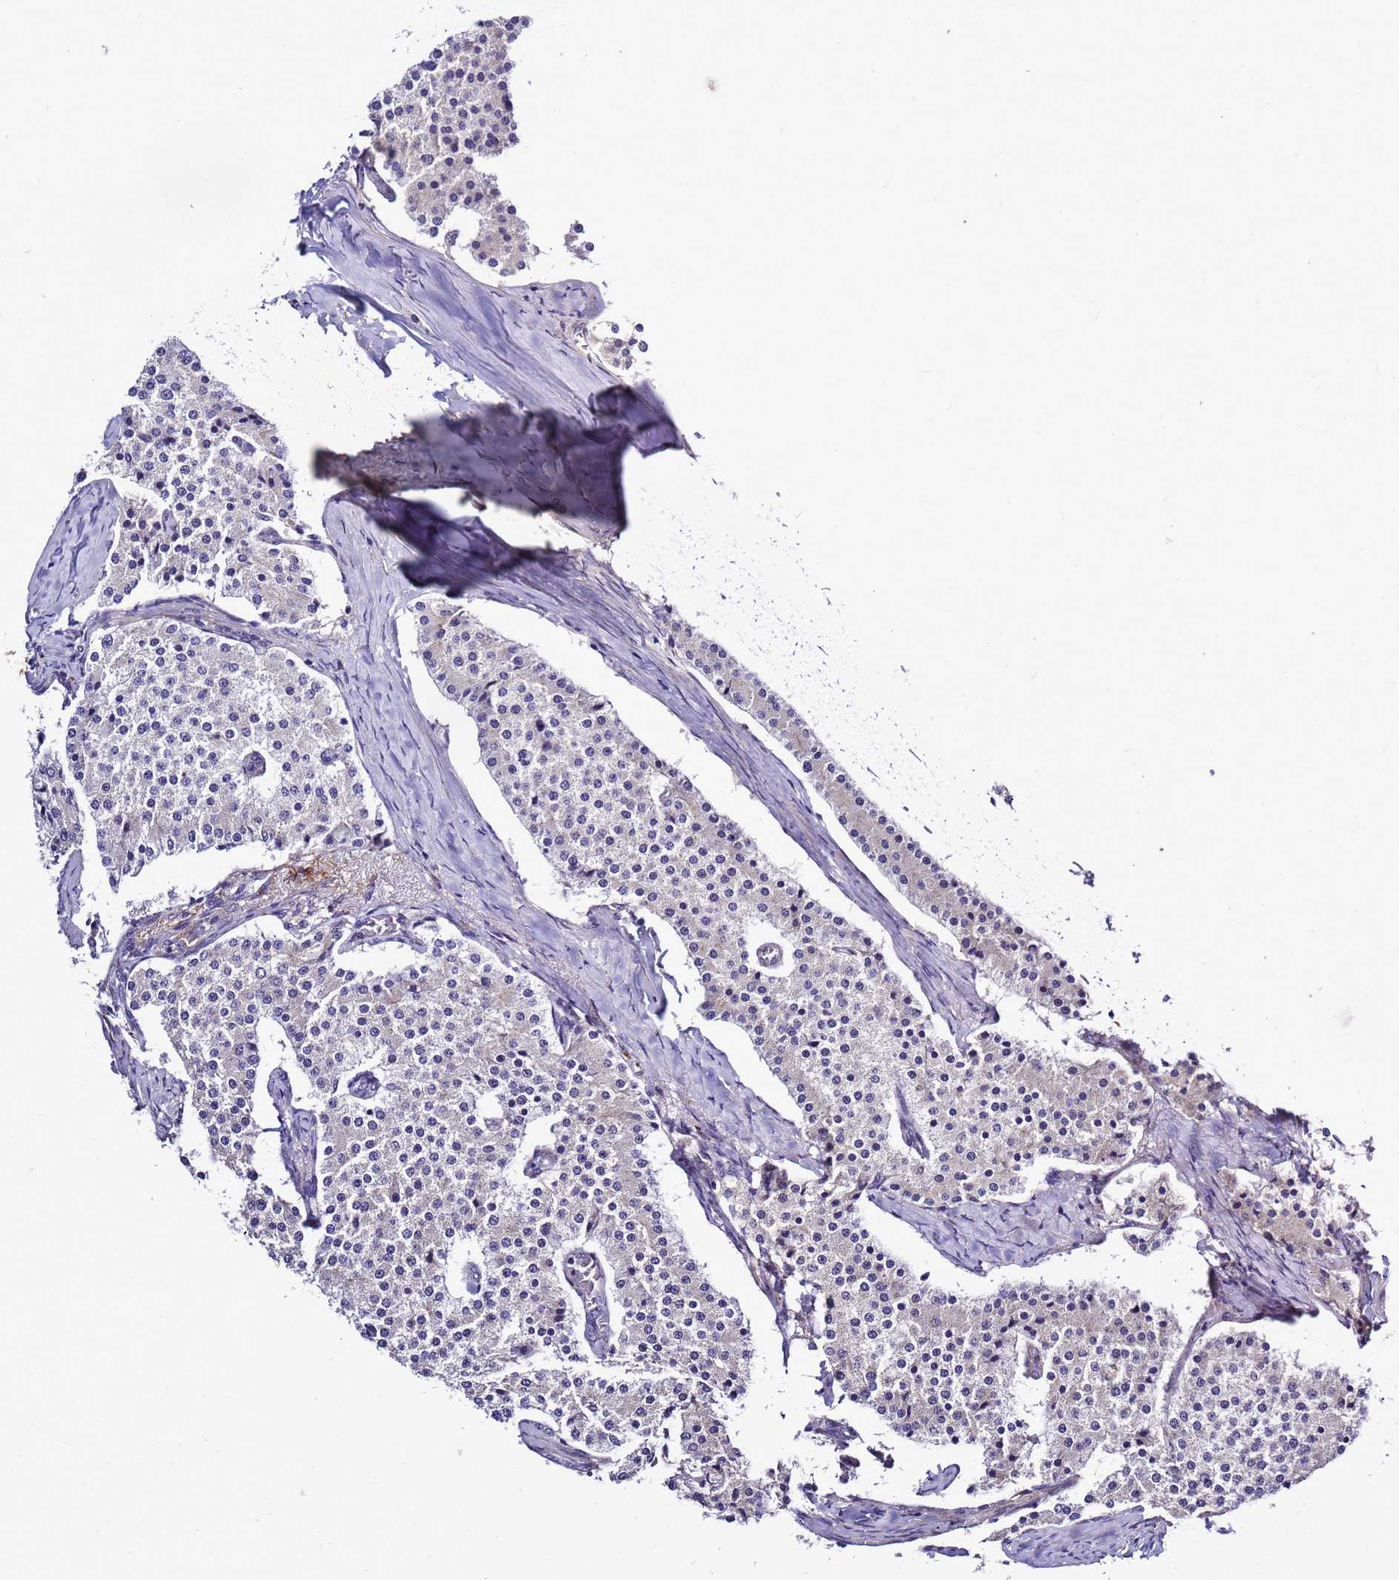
{"staining": {"intensity": "negative", "quantity": "none", "location": "none"}, "tissue": "carcinoid", "cell_type": "Tumor cells", "image_type": "cancer", "snomed": [{"axis": "morphology", "description": "Carcinoid, malignant, NOS"}, {"axis": "topography", "description": "Colon"}], "caption": "IHC photomicrograph of neoplastic tissue: human carcinoid stained with DAB reveals no significant protein staining in tumor cells.", "gene": "GZF1", "patient": {"sex": "female", "age": 52}}